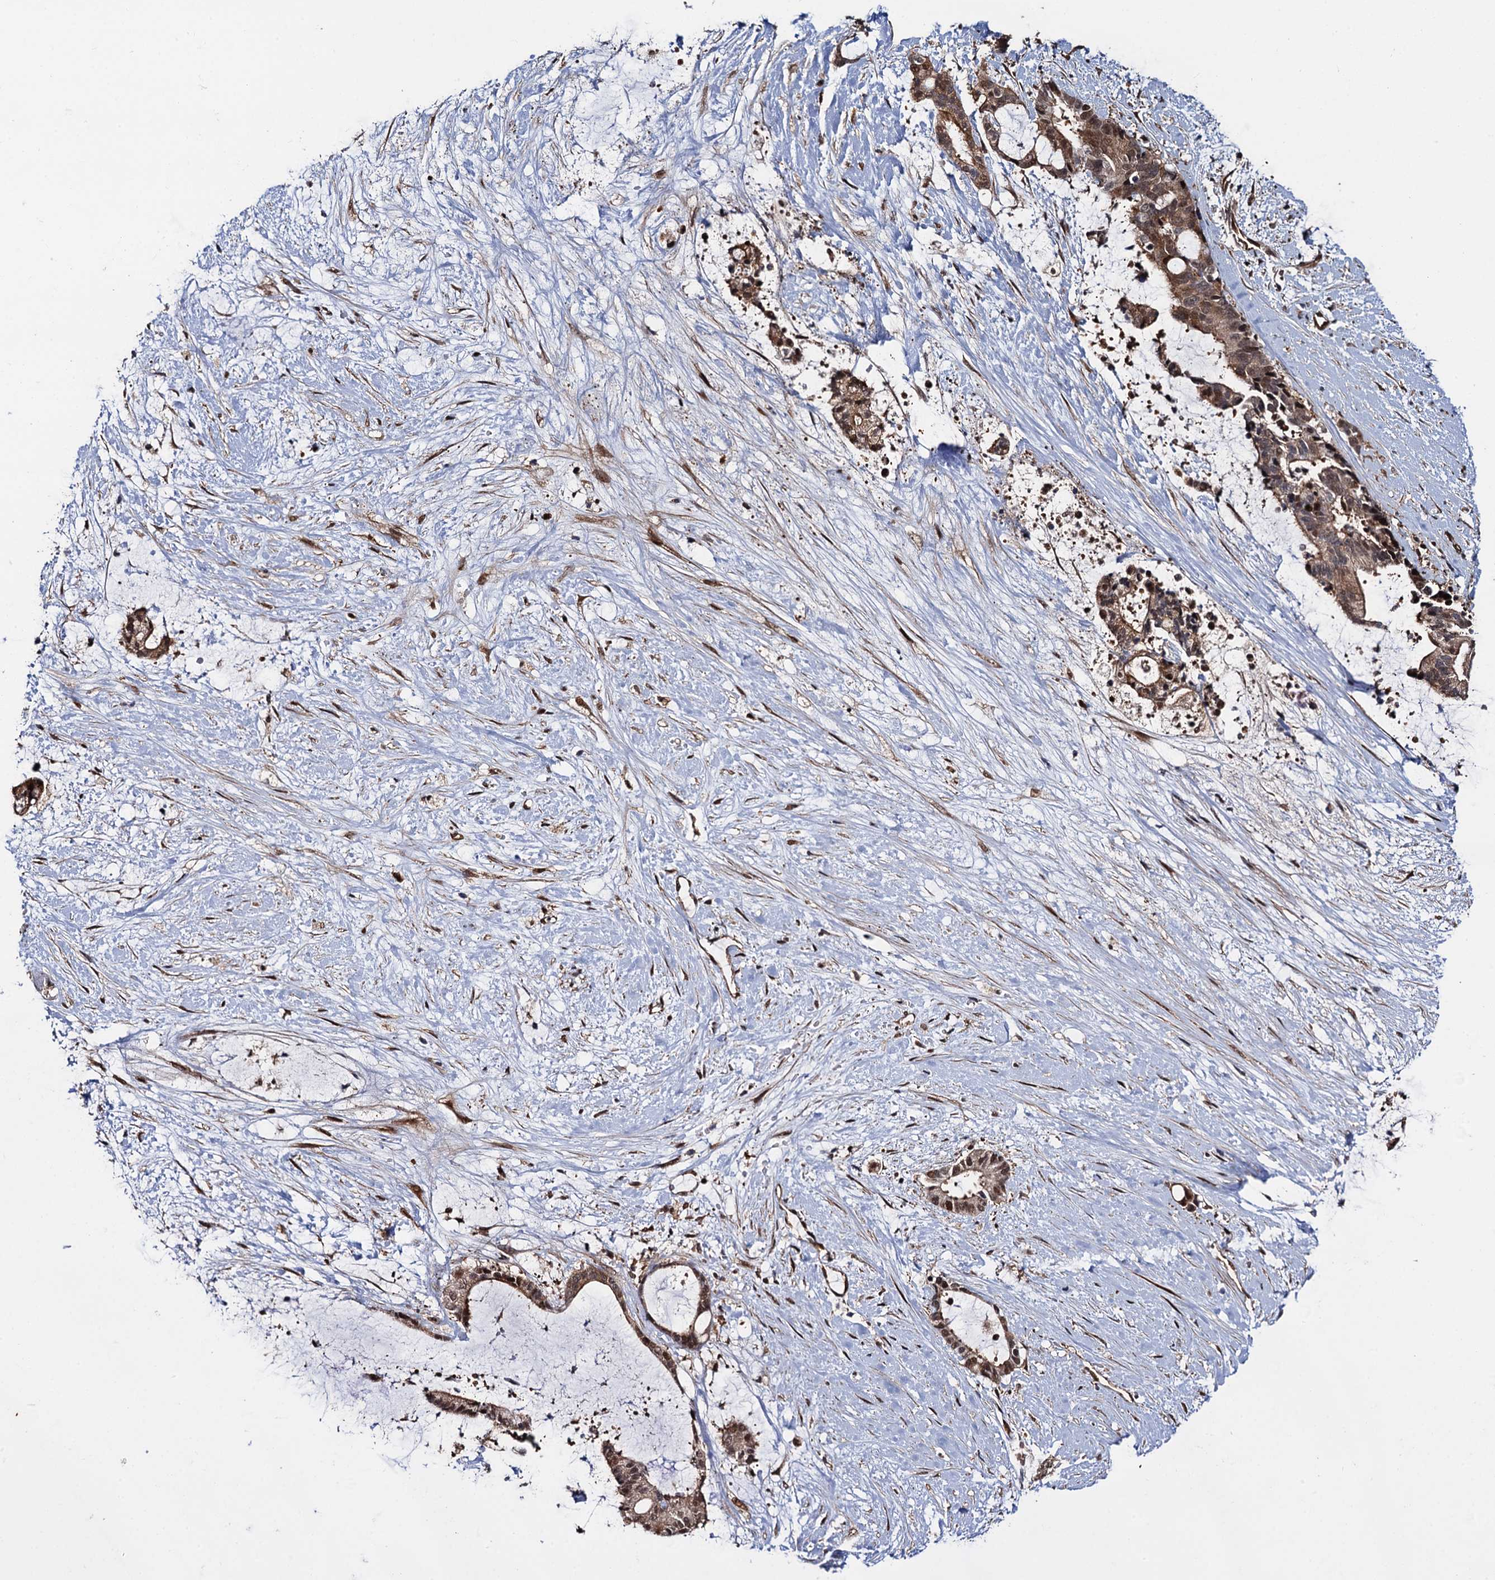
{"staining": {"intensity": "moderate", "quantity": "25%-75%", "location": "cytoplasmic/membranous,nuclear"}, "tissue": "liver cancer", "cell_type": "Tumor cells", "image_type": "cancer", "snomed": [{"axis": "morphology", "description": "Normal tissue, NOS"}, {"axis": "morphology", "description": "Cholangiocarcinoma"}, {"axis": "topography", "description": "Liver"}, {"axis": "topography", "description": "Peripheral nerve tissue"}], "caption": "Protein staining of liver cancer tissue shows moderate cytoplasmic/membranous and nuclear expression in approximately 25%-75% of tumor cells.", "gene": "CDC23", "patient": {"sex": "female", "age": 73}}